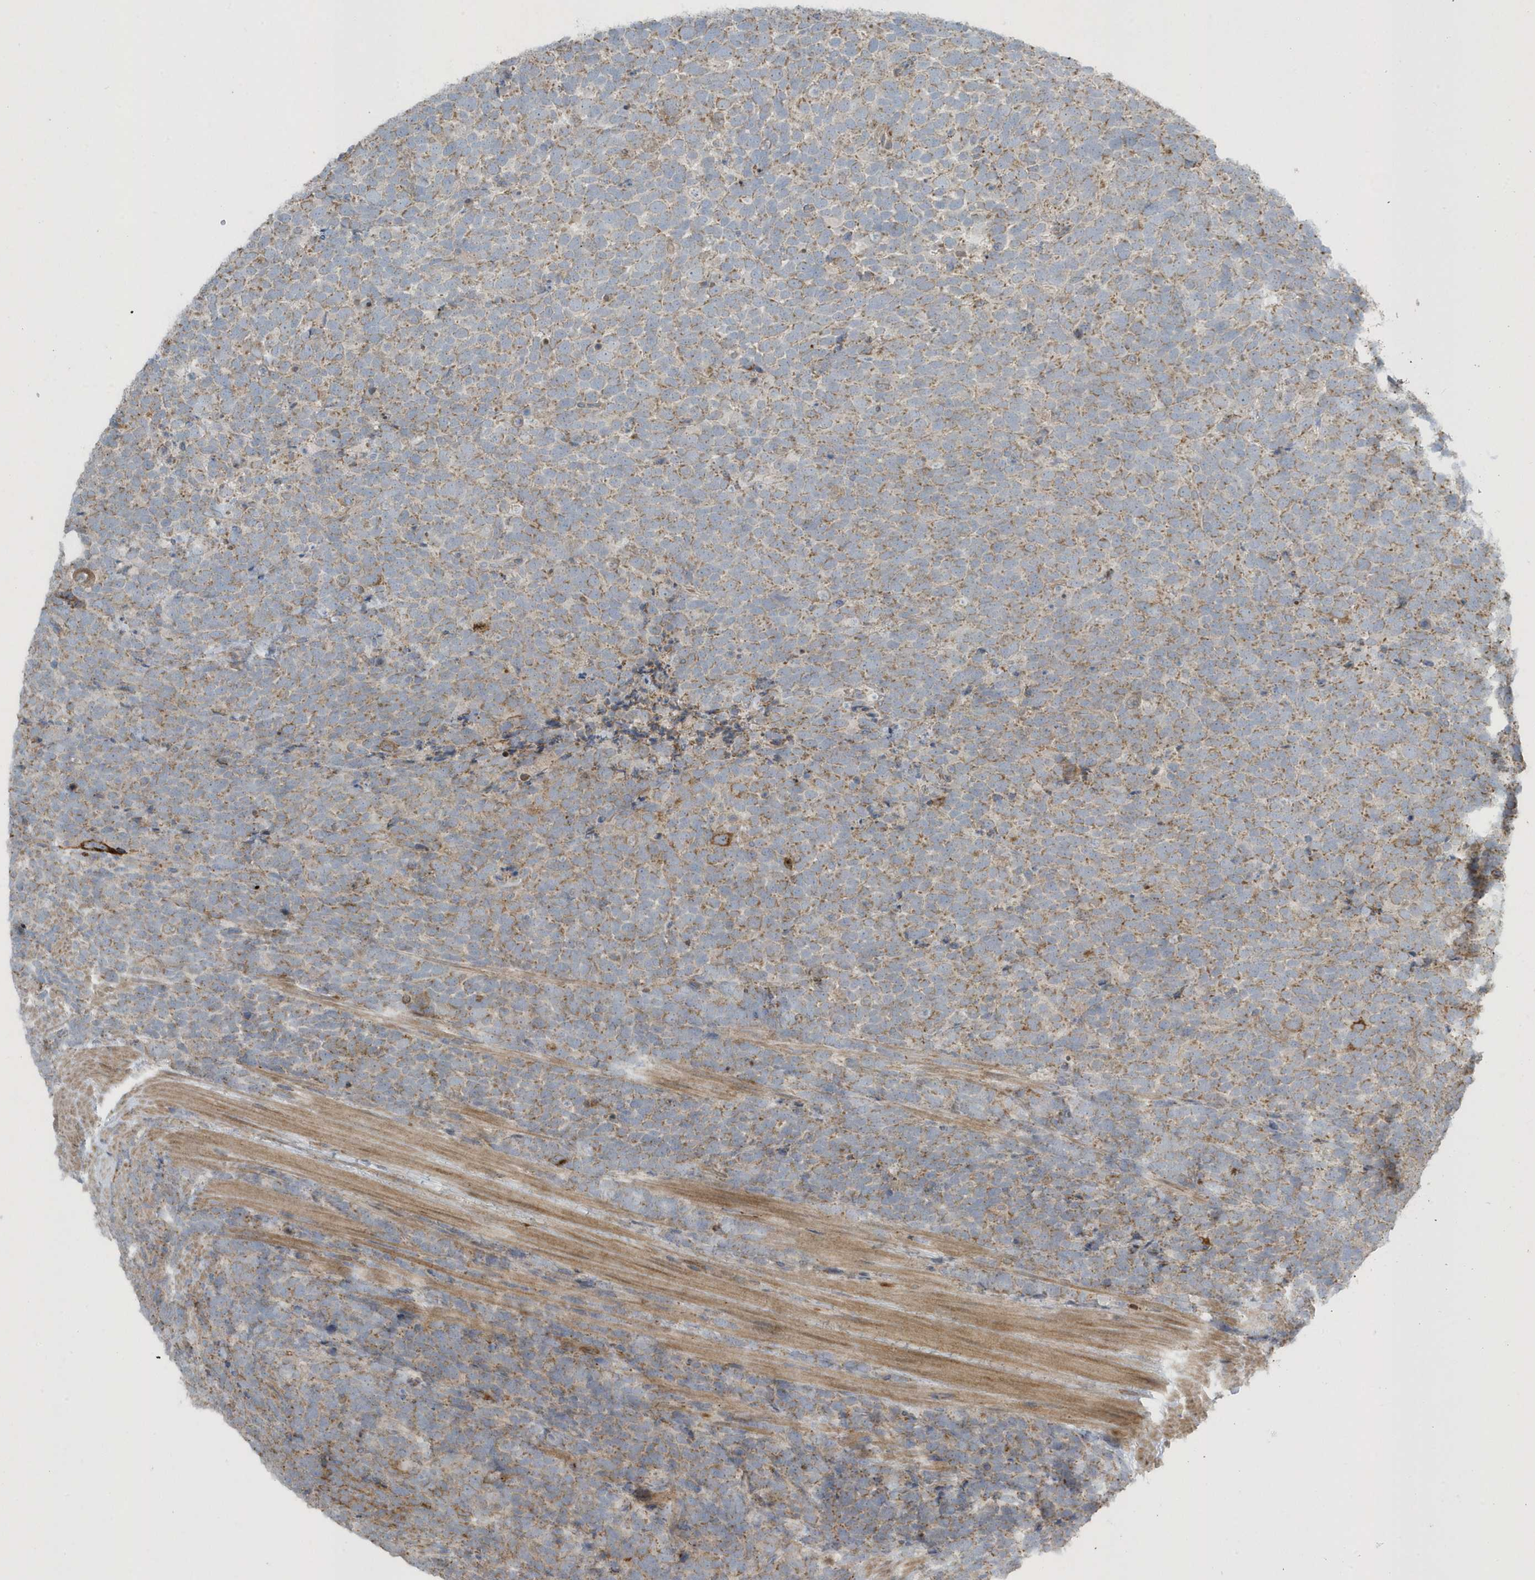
{"staining": {"intensity": "moderate", "quantity": ">75%", "location": "cytoplasmic/membranous"}, "tissue": "urothelial cancer", "cell_type": "Tumor cells", "image_type": "cancer", "snomed": [{"axis": "morphology", "description": "Urothelial carcinoma, High grade"}, {"axis": "topography", "description": "Urinary bladder"}], "caption": "This is an image of immunohistochemistry staining of urothelial cancer, which shows moderate expression in the cytoplasmic/membranous of tumor cells.", "gene": "SLC38A2", "patient": {"sex": "female", "age": 82}}